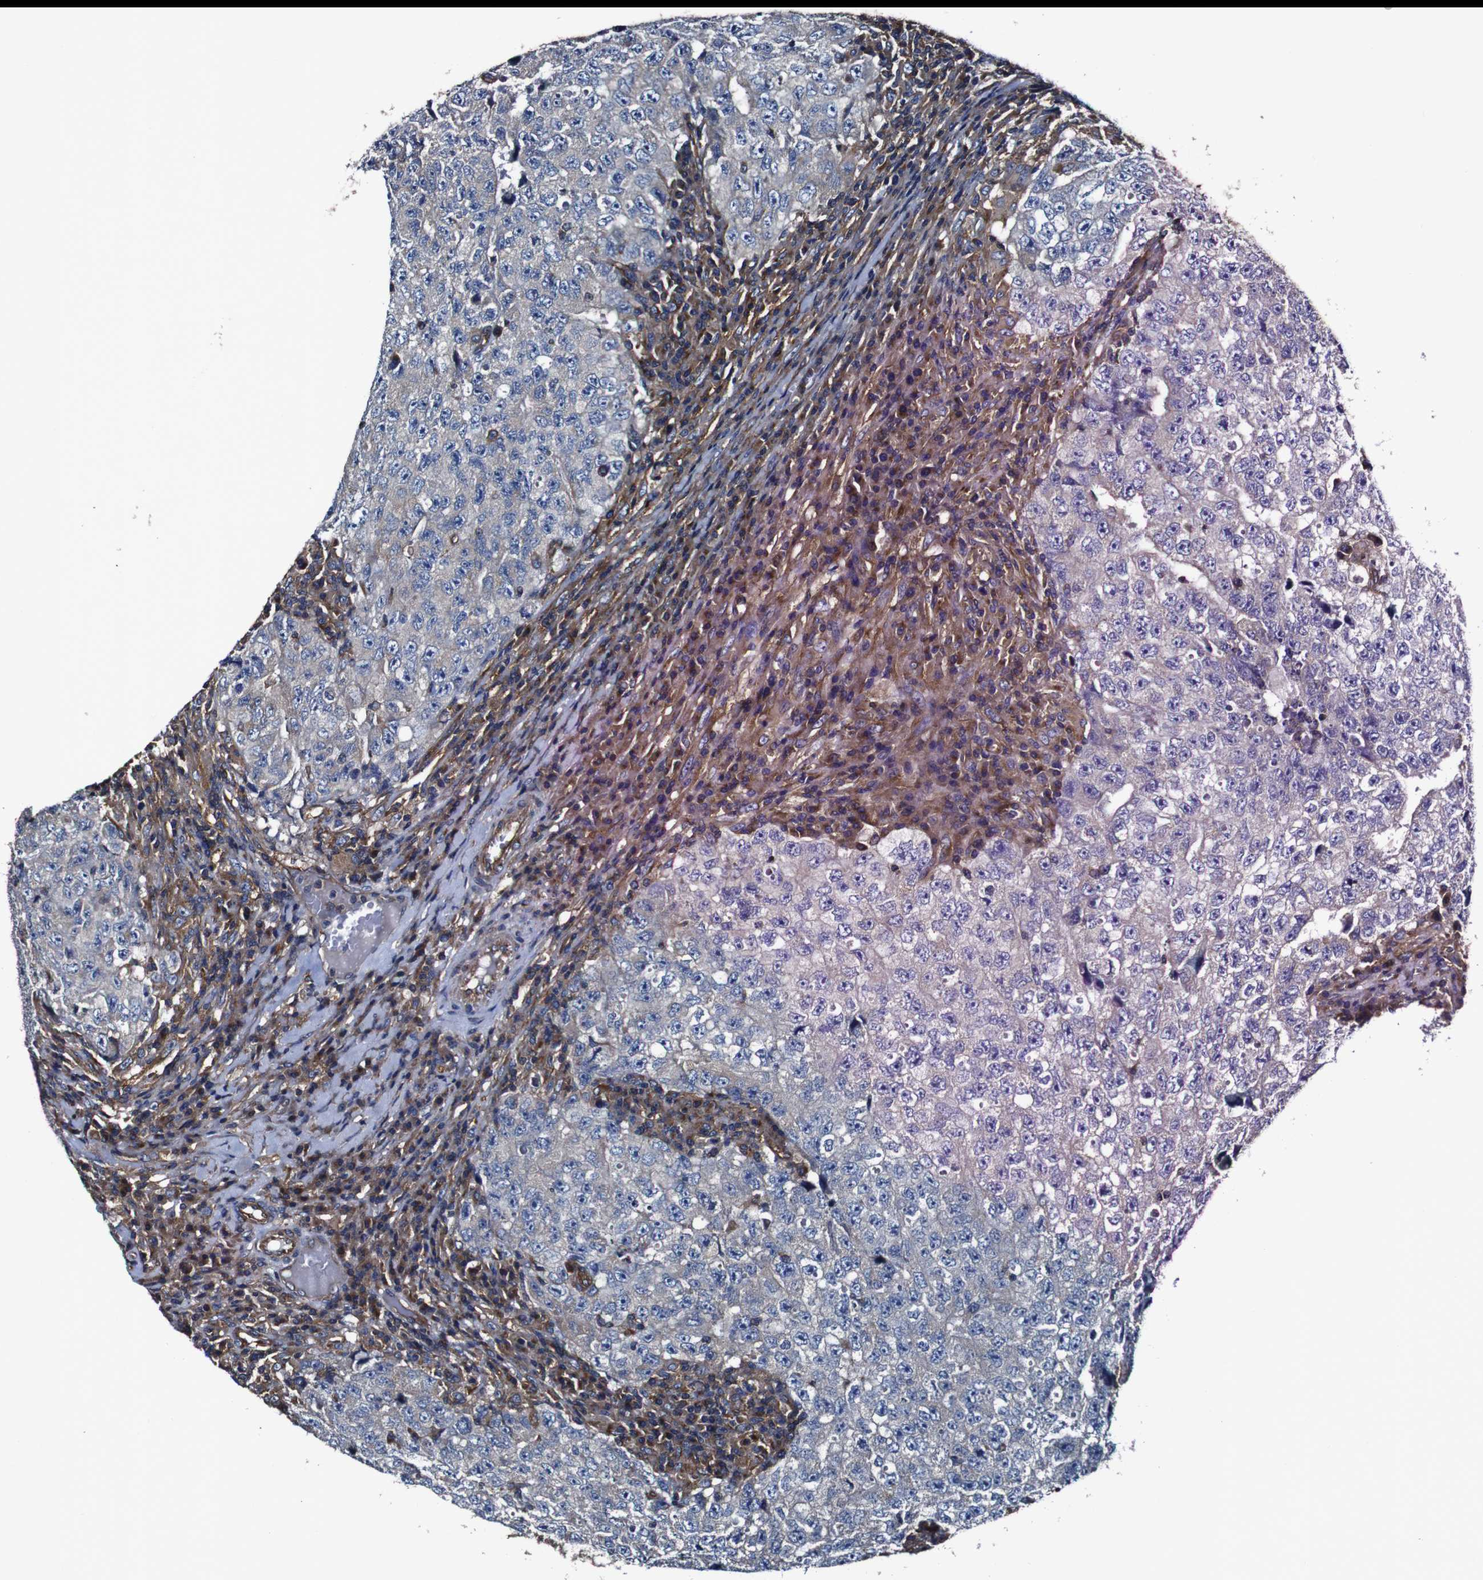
{"staining": {"intensity": "moderate", "quantity": "<25%", "location": "cytoplasmic/membranous"}, "tissue": "testis cancer", "cell_type": "Tumor cells", "image_type": "cancer", "snomed": [{"axis": "morphology", "description": "Necrosis, NOS"}, {"axis": "morphology", "description": "Carcinoma, Embryonal, NOS"}, {"axis": "topography", "description": "Testis"}], "caption": "Human embryonal carcinoma (testis) stained with a brown dye displays moderate cytoplasmic/membranous positive expression in about <25% of tumor cells.", "gene": "CSF1R", "patient": {"sex": "male", "age": 19}}